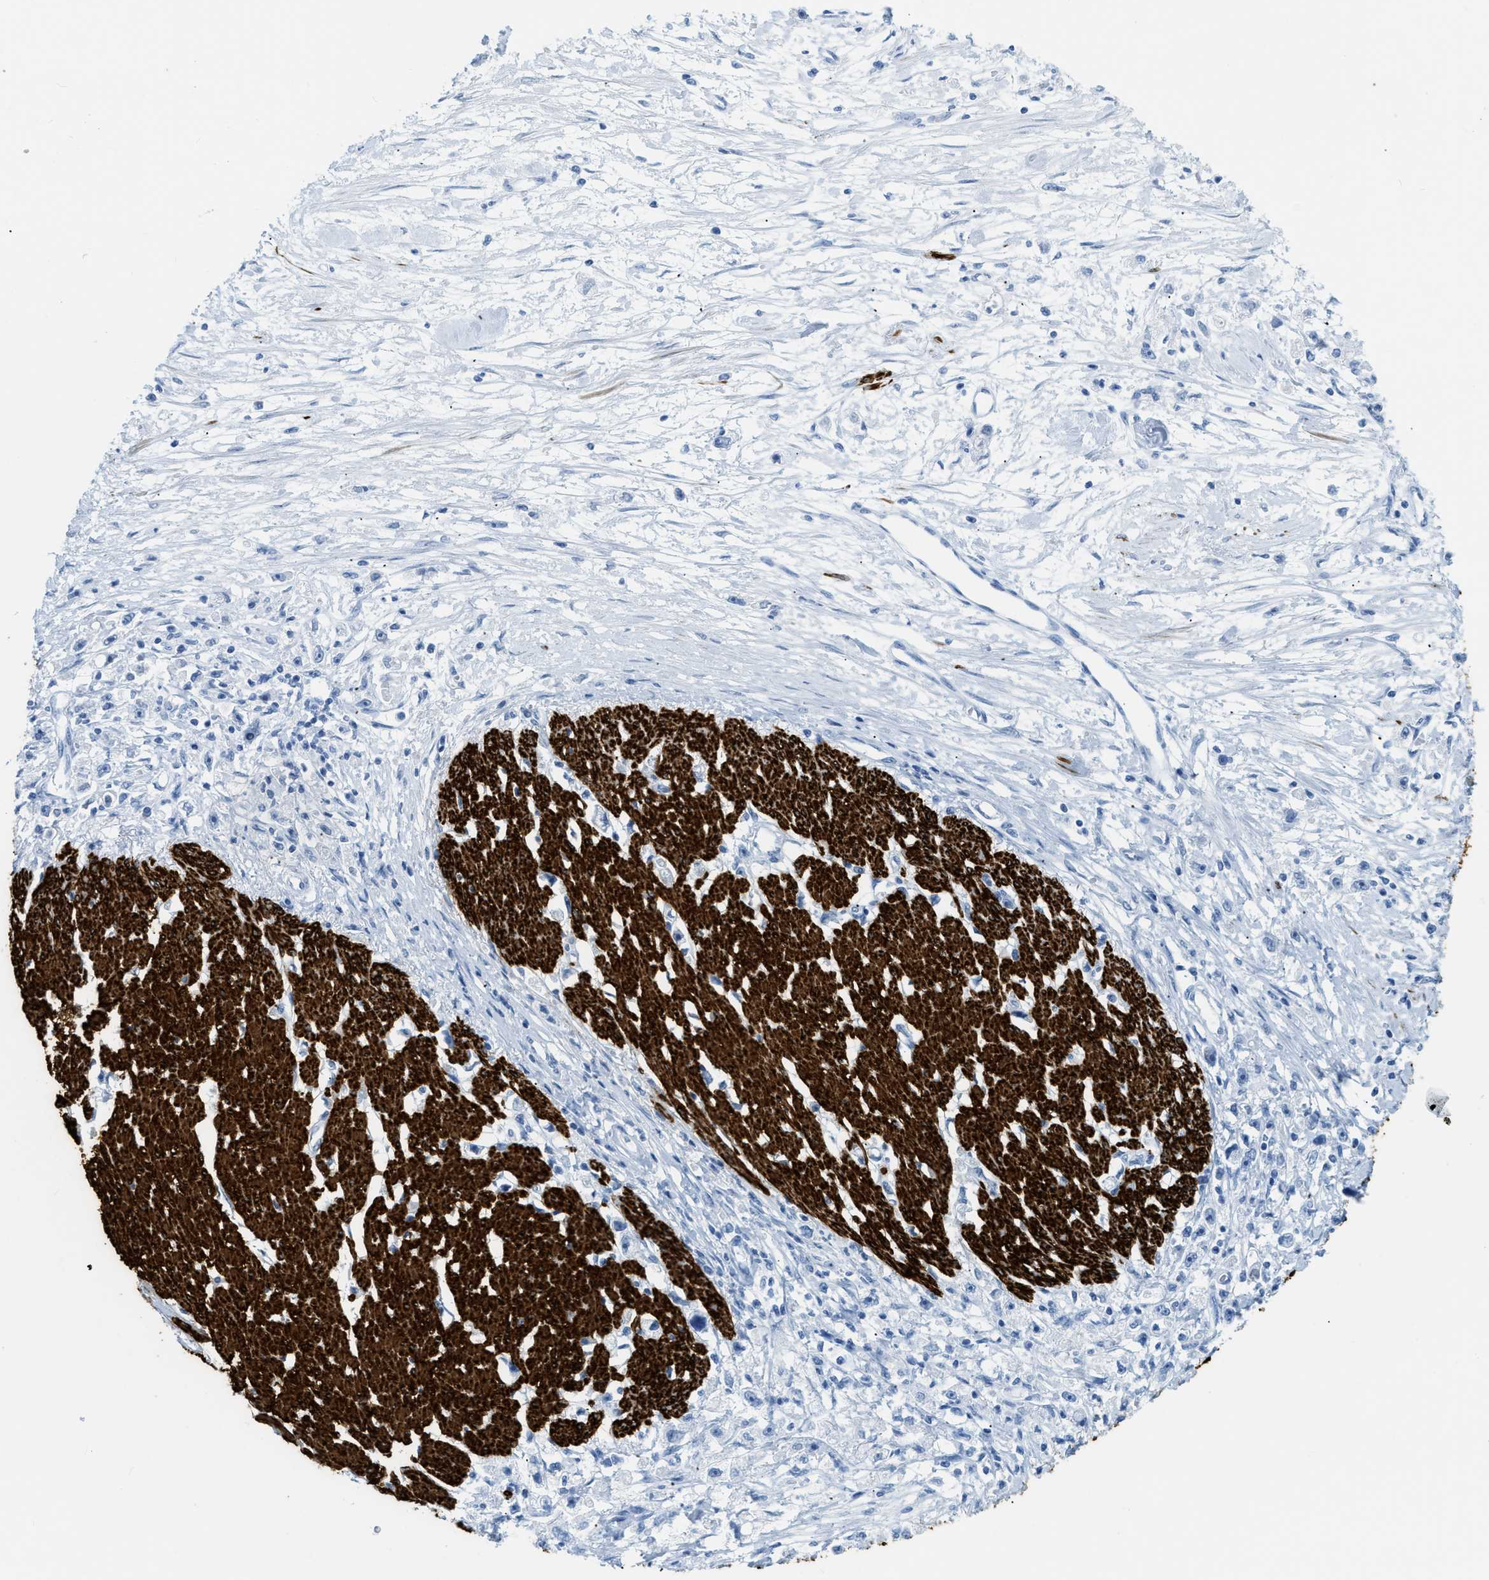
{"staining": {"intensity": "negative", "quantity": "none", "location": "none"}, "tissue": "stomach cancer", "cell_type": "Tumor cells", "image_type": "cancer", "snomed": [{"axis": "morphology", "description": "Adenocarcinoma, NOS"}, {"axis": "topography", "description": "Stomach"}], "caption": "A high-resolution image shows IHC staining of stomach cancer (adenocarcinoma), which shows no significant positivity in tumor cells. Nuclei are stained in blue.", "gene": "DES", "patient": {"sex": "female", "age": 59}}